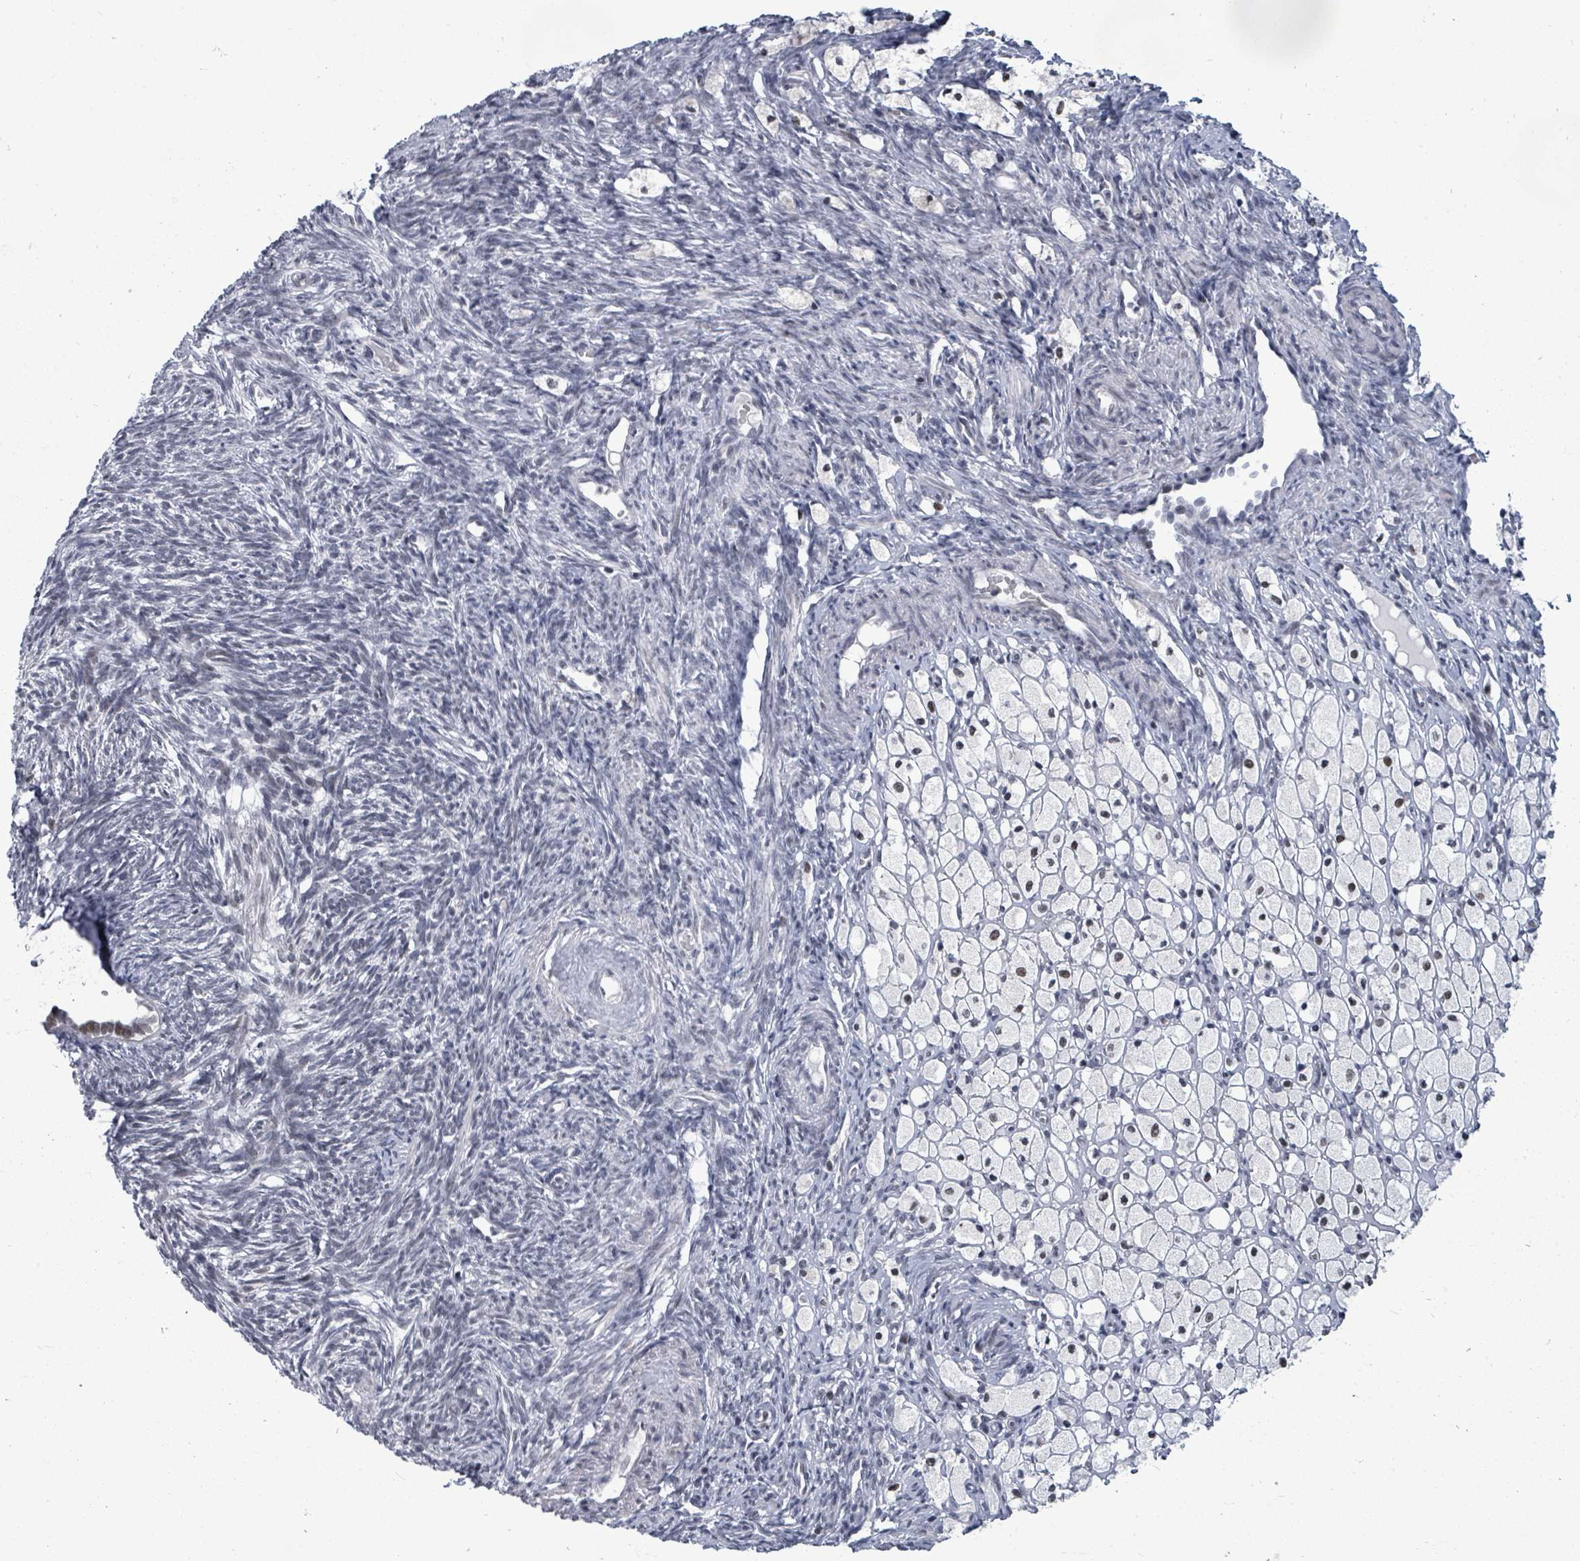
{"staining": {"intensity": "negative", "quantity": "none", "location": "none"}, "tissue": "ovary", "cell_type": "Ovarian stroma cells", "image_type": "normal", "snomed": [{"axis": "morphology", "description": "Normal tissue, NOS"}, {"axis": "topography", "description": "Ovary"}], "caption": "High power microscopy image of an IHC micrograph of benign ovary, revealing no significant staining in ovarian stroma cells. Brightfield microscopy of immunohistochemistry stained with DAB (brown) and hematoxylin (blue), captured at high magnification.", "gene": "BIVM", "patient": {"sex": "female", "age": 51}}